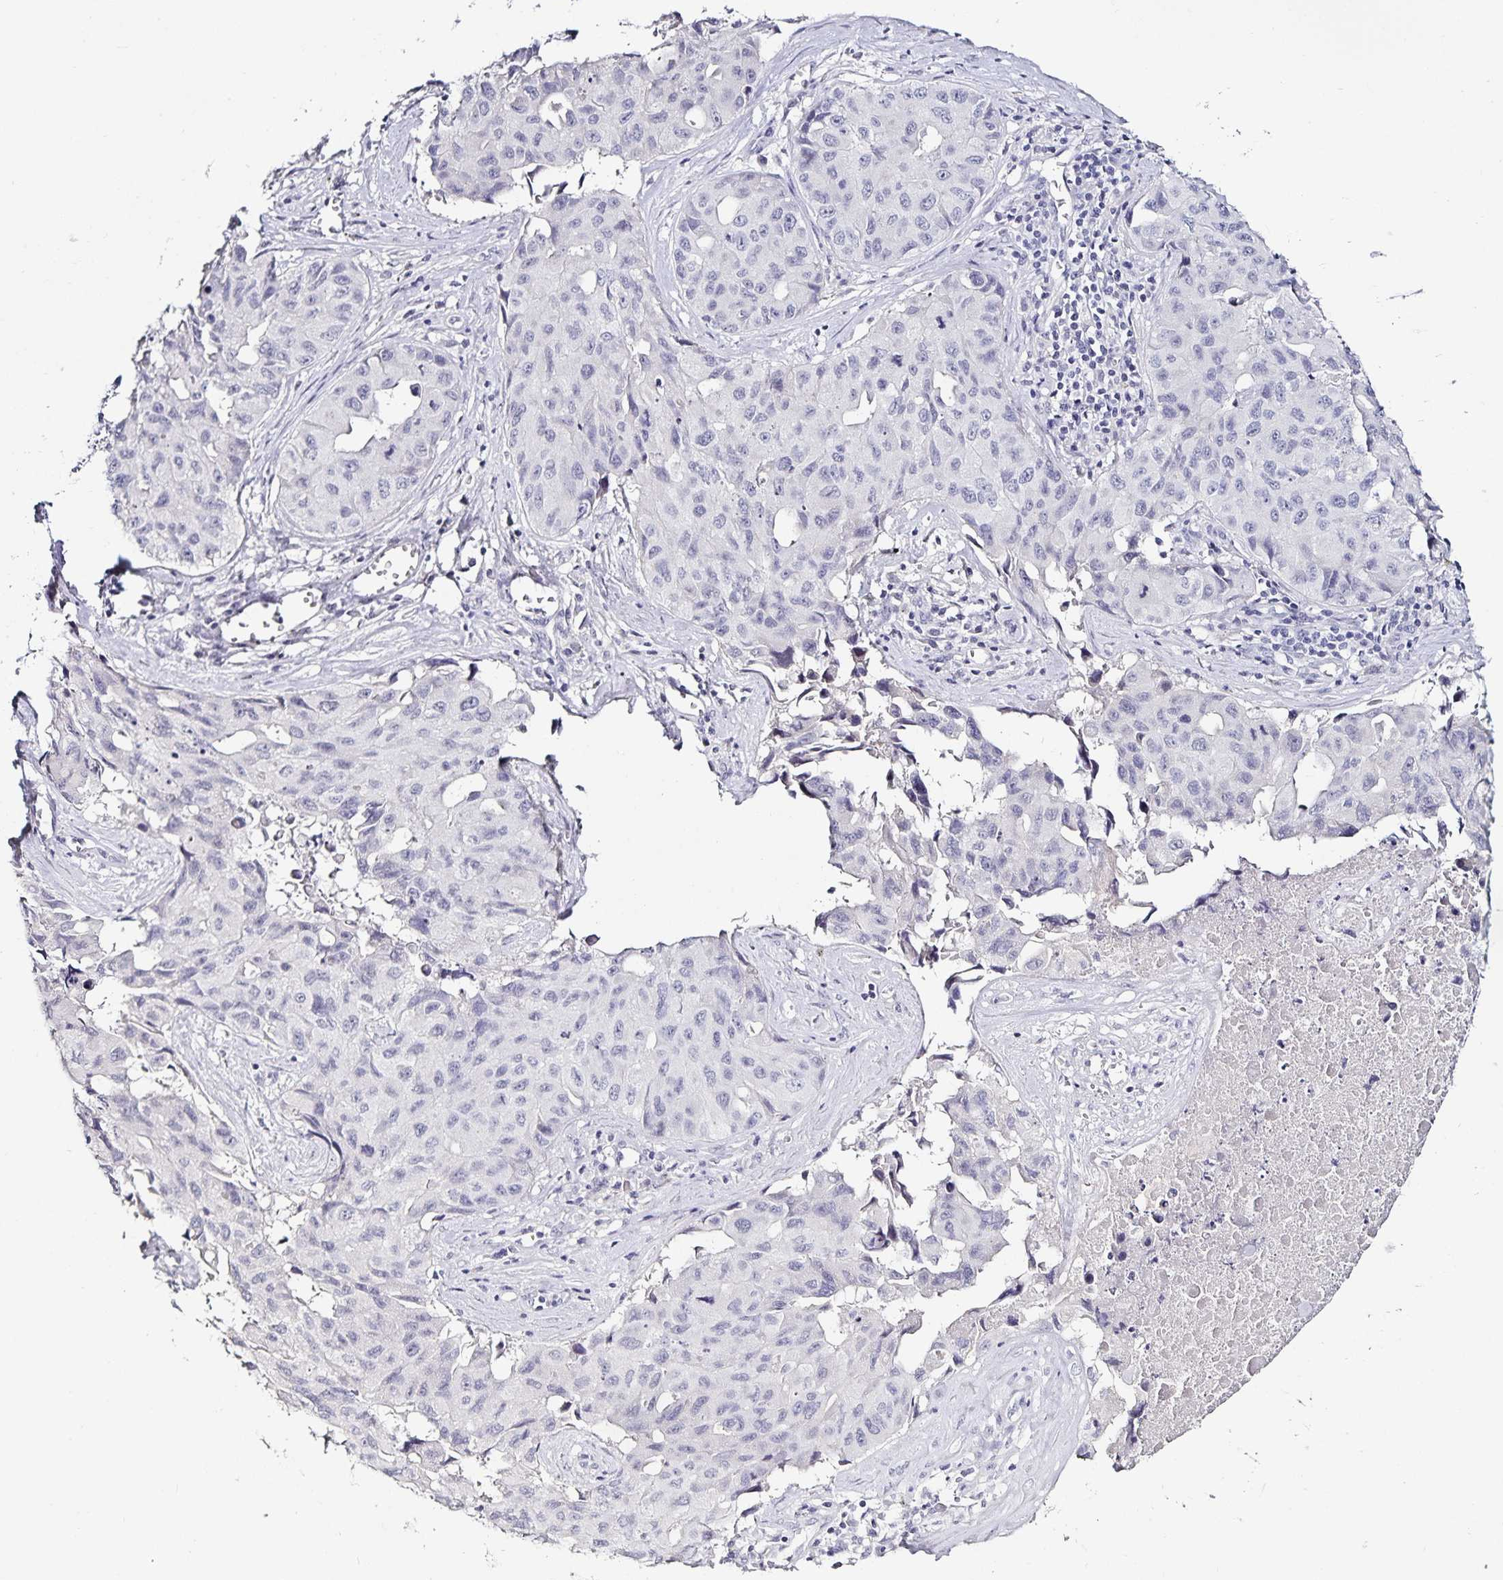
{"staining": {"intensity": "negative", "quantity": "none", "location": "none"}, "tissue": "lung cancer", "cell_type": "Tumor cells", "image_type": "cancer", "snomed": [{"axis": "morphology", "description": "Adenocarcinoma, NOS"}, {"axis": "topography", "description": "Lymph node"}, {"axis": "topography", "description": "Lung"}], "caption": "Photomicrograph shows no protein expression in tumor cells of lung adenocarcinoma tissue. (Brightfield microscopy of DAB (3,3'-diaminobenzidine) IHC at high magnification).", "gene": "TTR", "patient": {"sex": "male", "age": 64}}